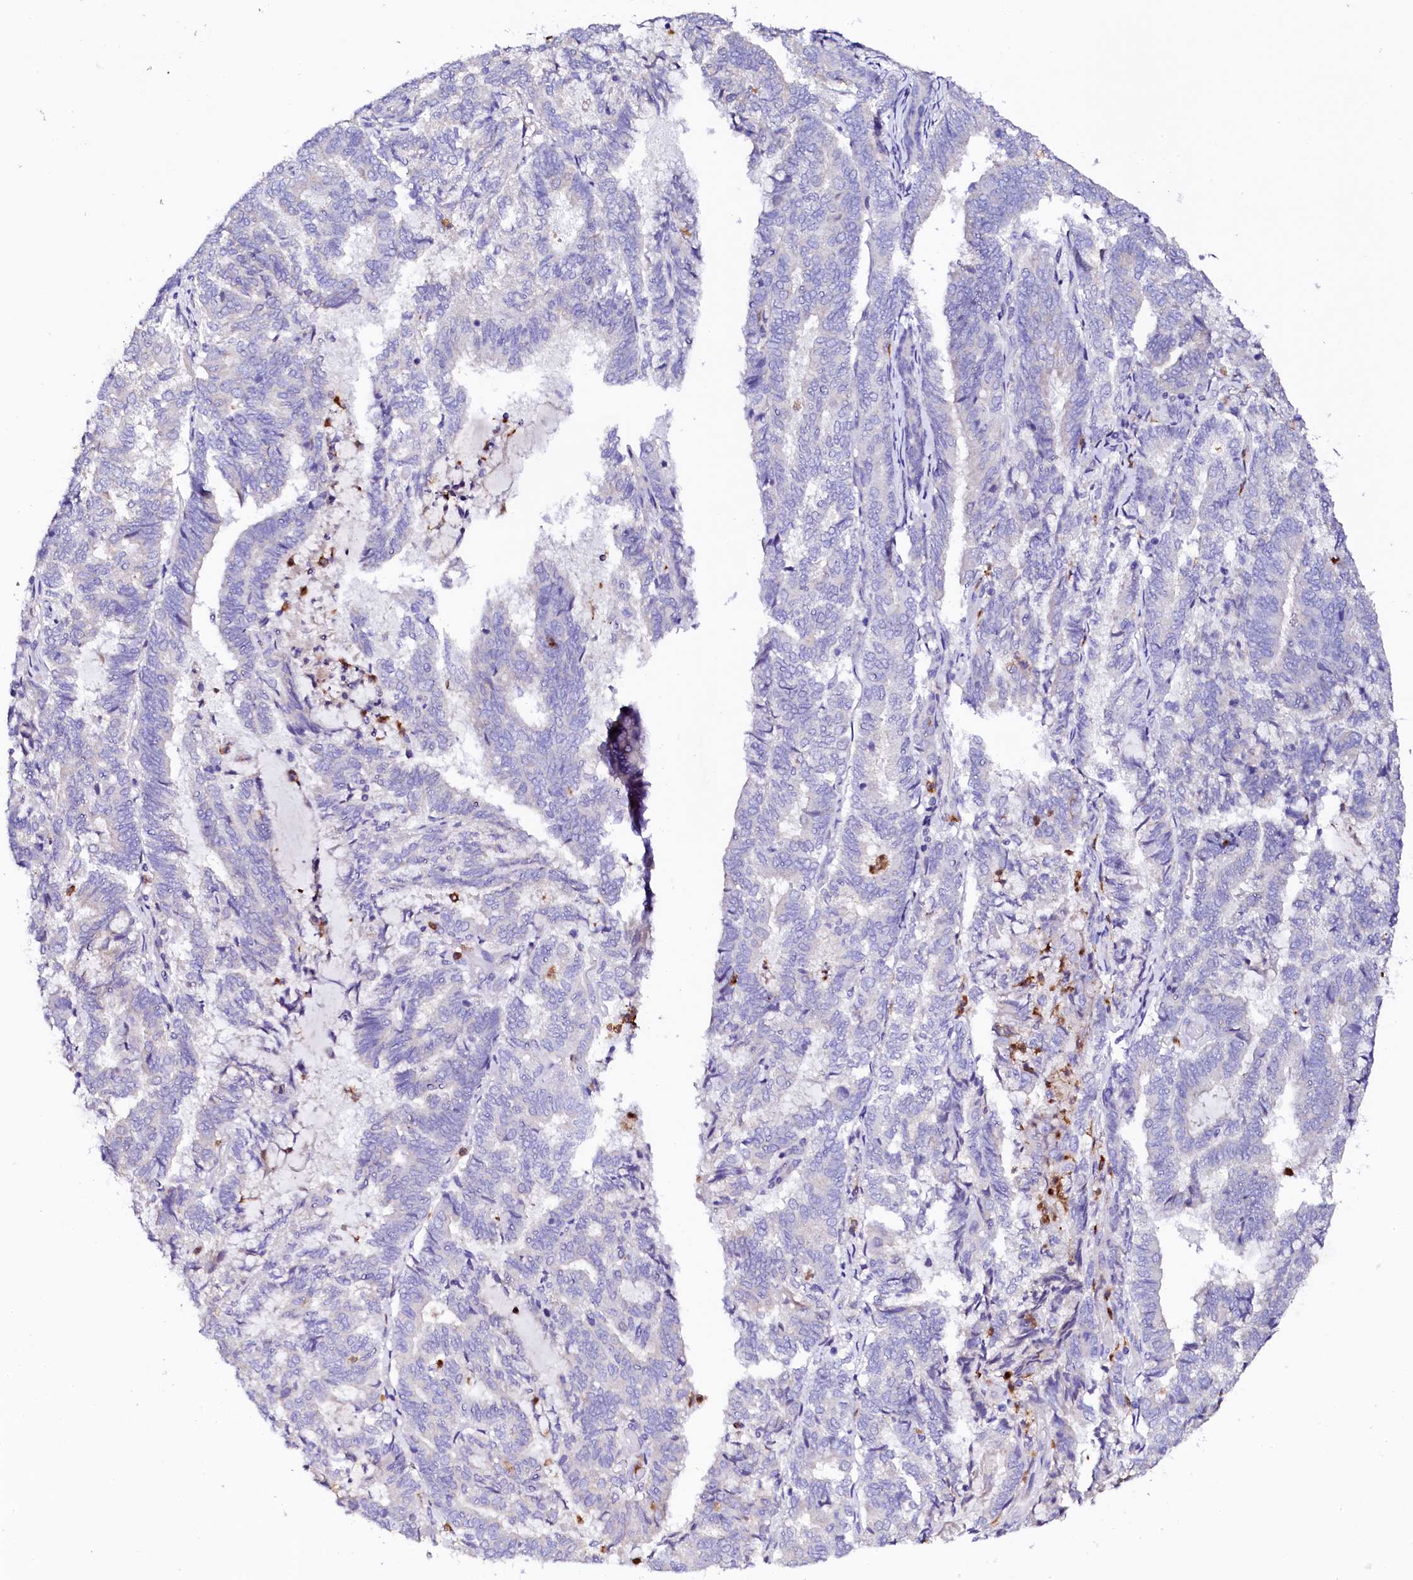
{"staining": {"intensity": "negative", "quantity": "none", "location": "none"}, "tissue": "endometrial cancer", "cell_type": "Tumor cells", "image_type": "cancer", "snomed": [{"axis": "morphology", "description": "Adenocarcinoma, NOS"}, {"axis": "topography", "description": "Endometrium"}], "caption": "This photomicrograph is of endometrial cancer stained with immunohistochemistry (IHC) to label a protein in brown with the nuclei are counter-stained blue. There is no positivity in tumor cells.", "gene": "NAA16", "patient": {"sex": "female", "age": 80}}